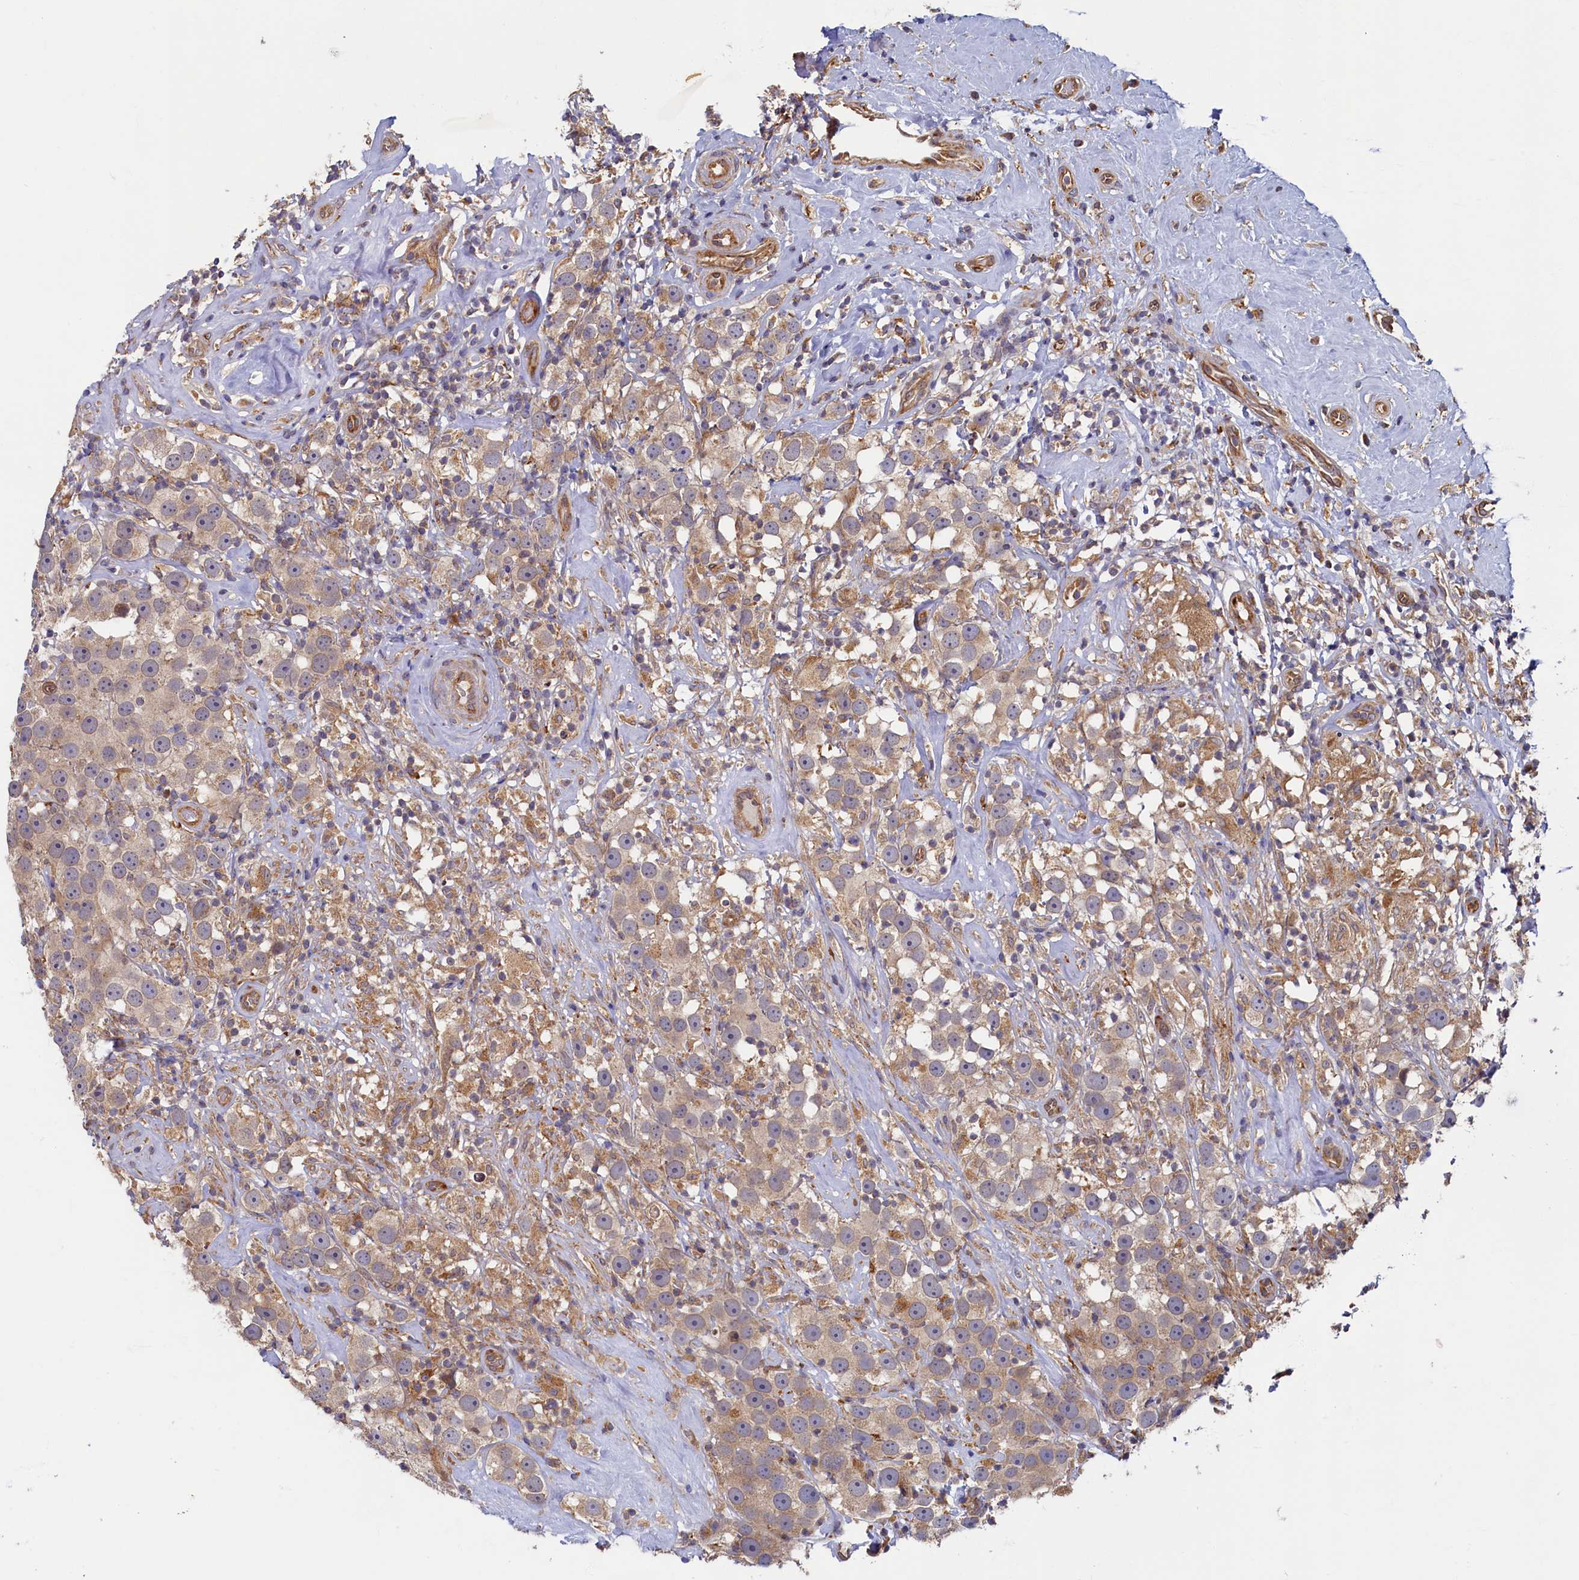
{"staining": {"intensity": "weak", "quantity": "<25%", "location": "cytoplasmic/membranous"}, "tissue": "testis cancer", "cell_type": "Tumor cells", "image_type": "cancer", "snomed": [{"axis": "morphology", "description": "Seminoma, NOS"}, {"axis": "topography", "description": "Testis"}], "caption": "Photomicrograph shows no significant protein expression in tumor cells of testis seminoma.", "gene": "STX12", "patient": {"sex": "male", "age": 49}}